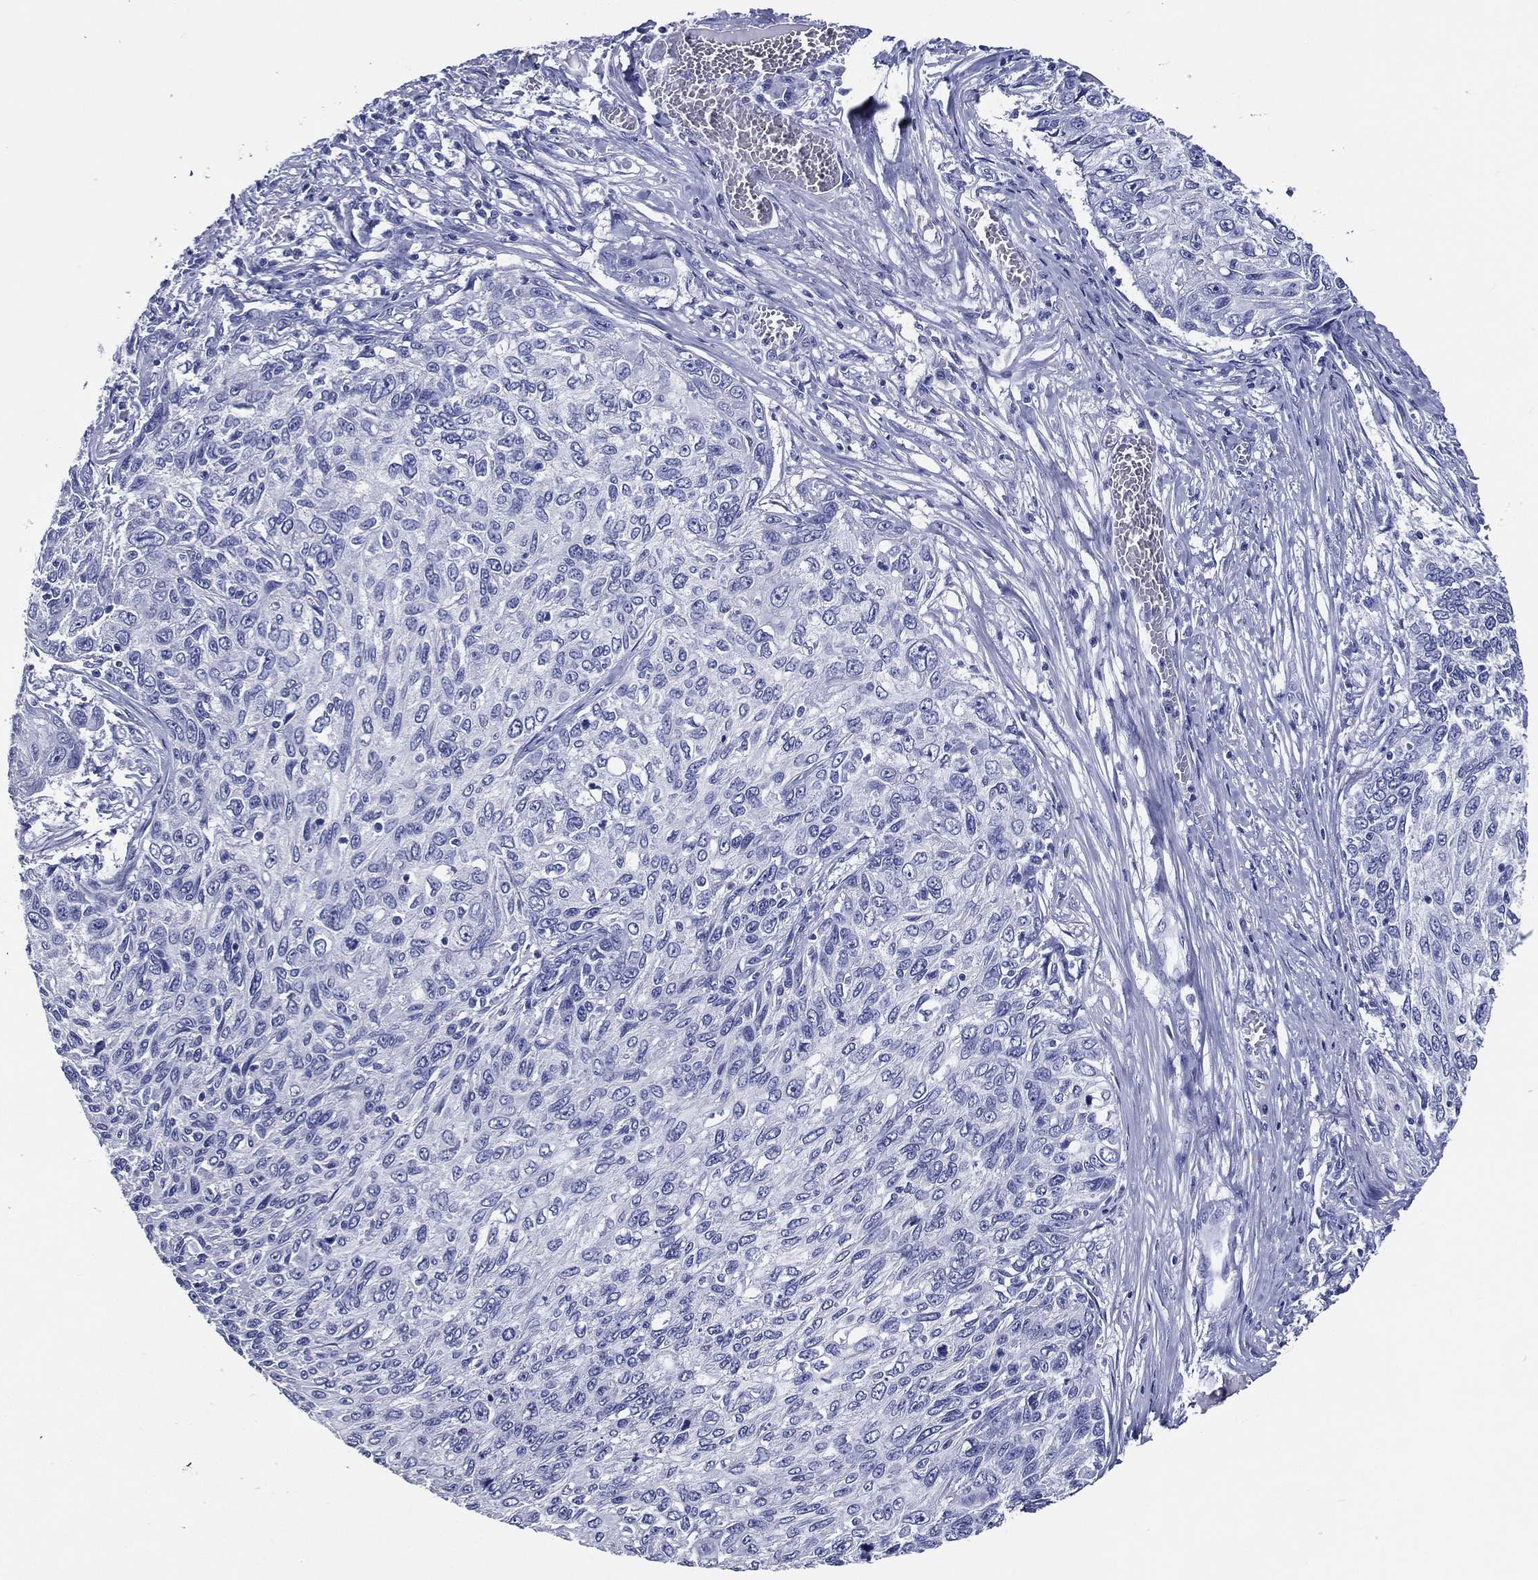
{"staining": {"intensity": "negative", "quantity": "none", "location": "none"}, "tissue": "skin cancer", "cell_type": "Tumor cells", "image_type": "cancer", "snomed": [{"axis": "morphology", "description": "Squamous cell carcinoma, NOS"}, {"axis": "topography", "description": "Skin"}], "caption": "Immunohistochemical staining of human squamous cell carcinoma (skin) shows no significant staining in tumor cells.", "gene": "ACE2", "patient": {"sex": "male", "age": 92}}